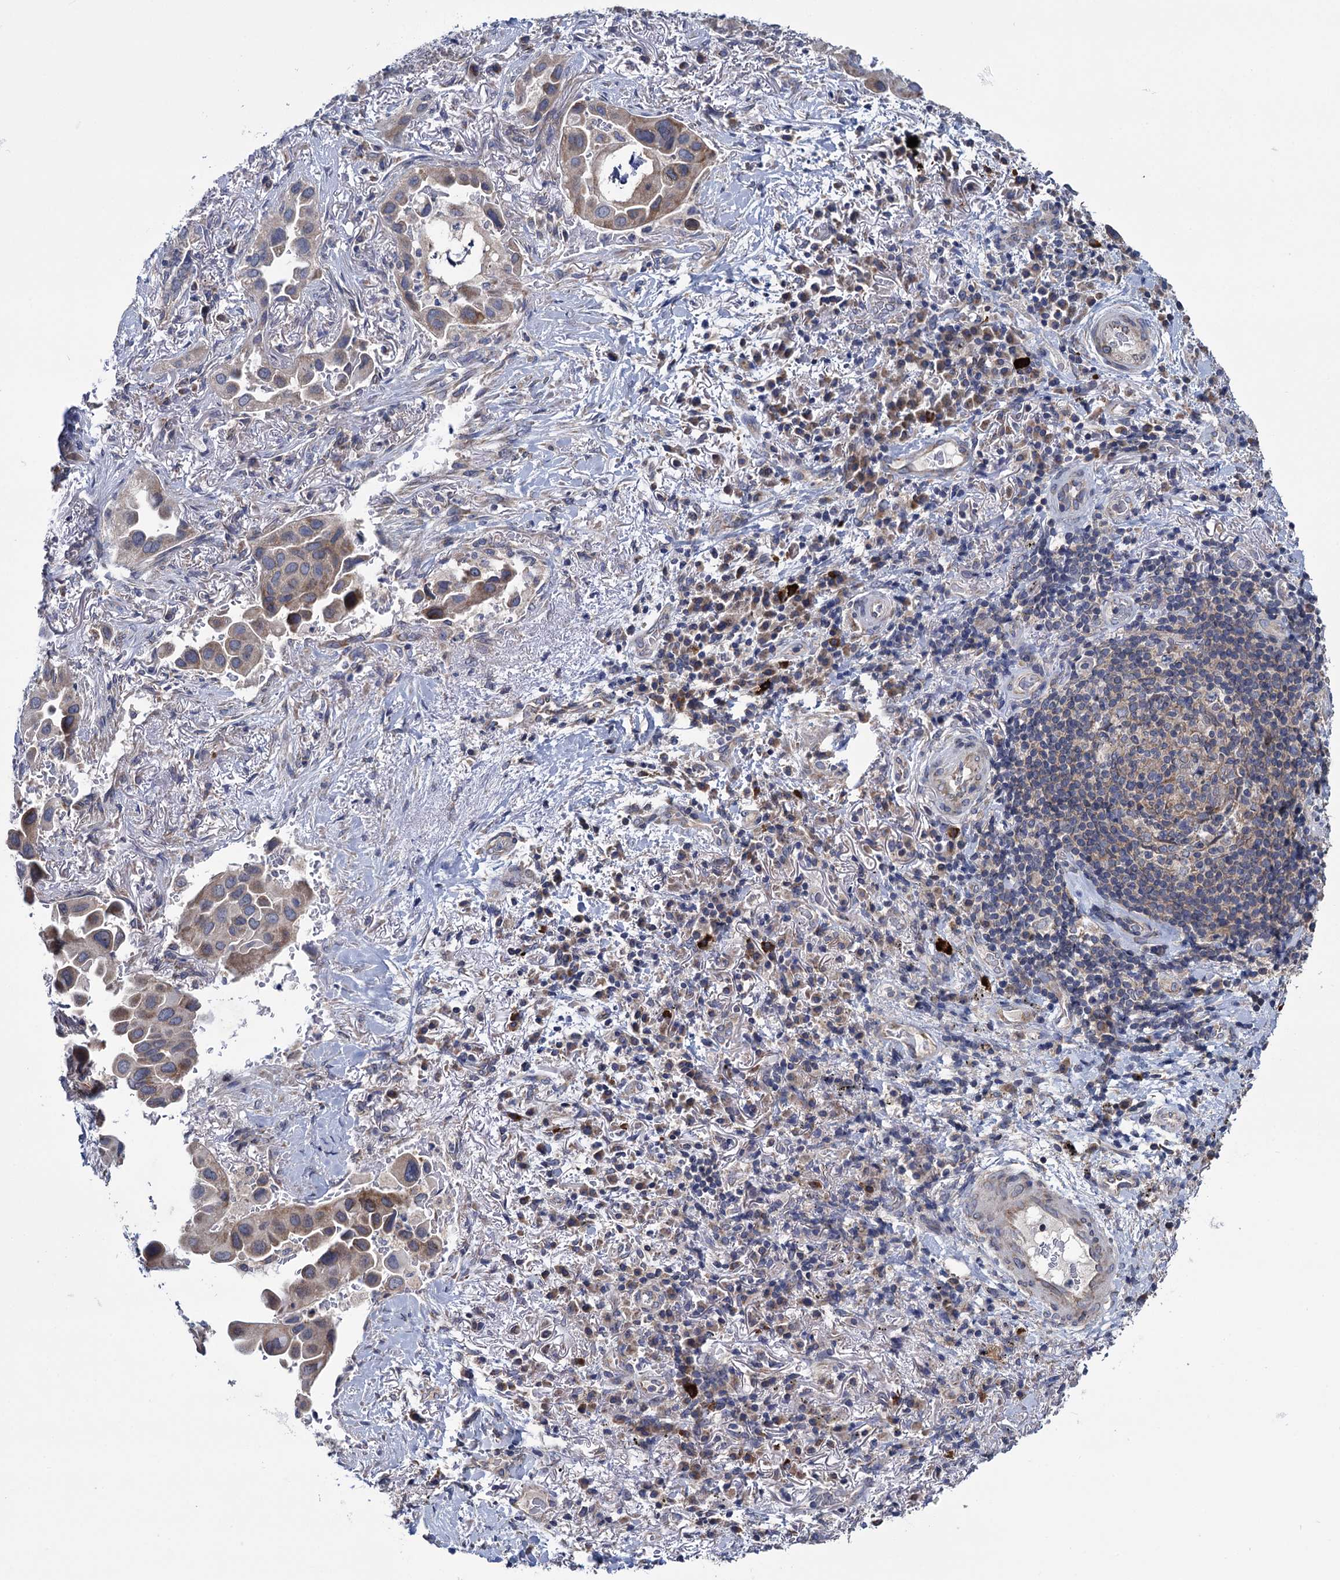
{"staining": {"intensity": "moderate", "quantity": "25%-75%", "location": "cytoplasmic/membranous"}, "tissue": "lung cancer", "cell_type": "Tumor cells", "image_type": "cancer", "snomed": [{"axis": "morphology", "description": "Adenocarcinoma, NOS"}, {"axis": "topography", "description": "Lung"}], "caption": "Immunohistochemical staining of adenocarcinoma (lung) shows medium levels of moderate cytoplasmic/membranous expression in approximately 25%-75% of tumor cells. Immunohistochemistry stains the protein of interest in brown and the nuclei are stained blue.", "gene": "GSTM2", "patient": {"sex": "female", "age": 76}}